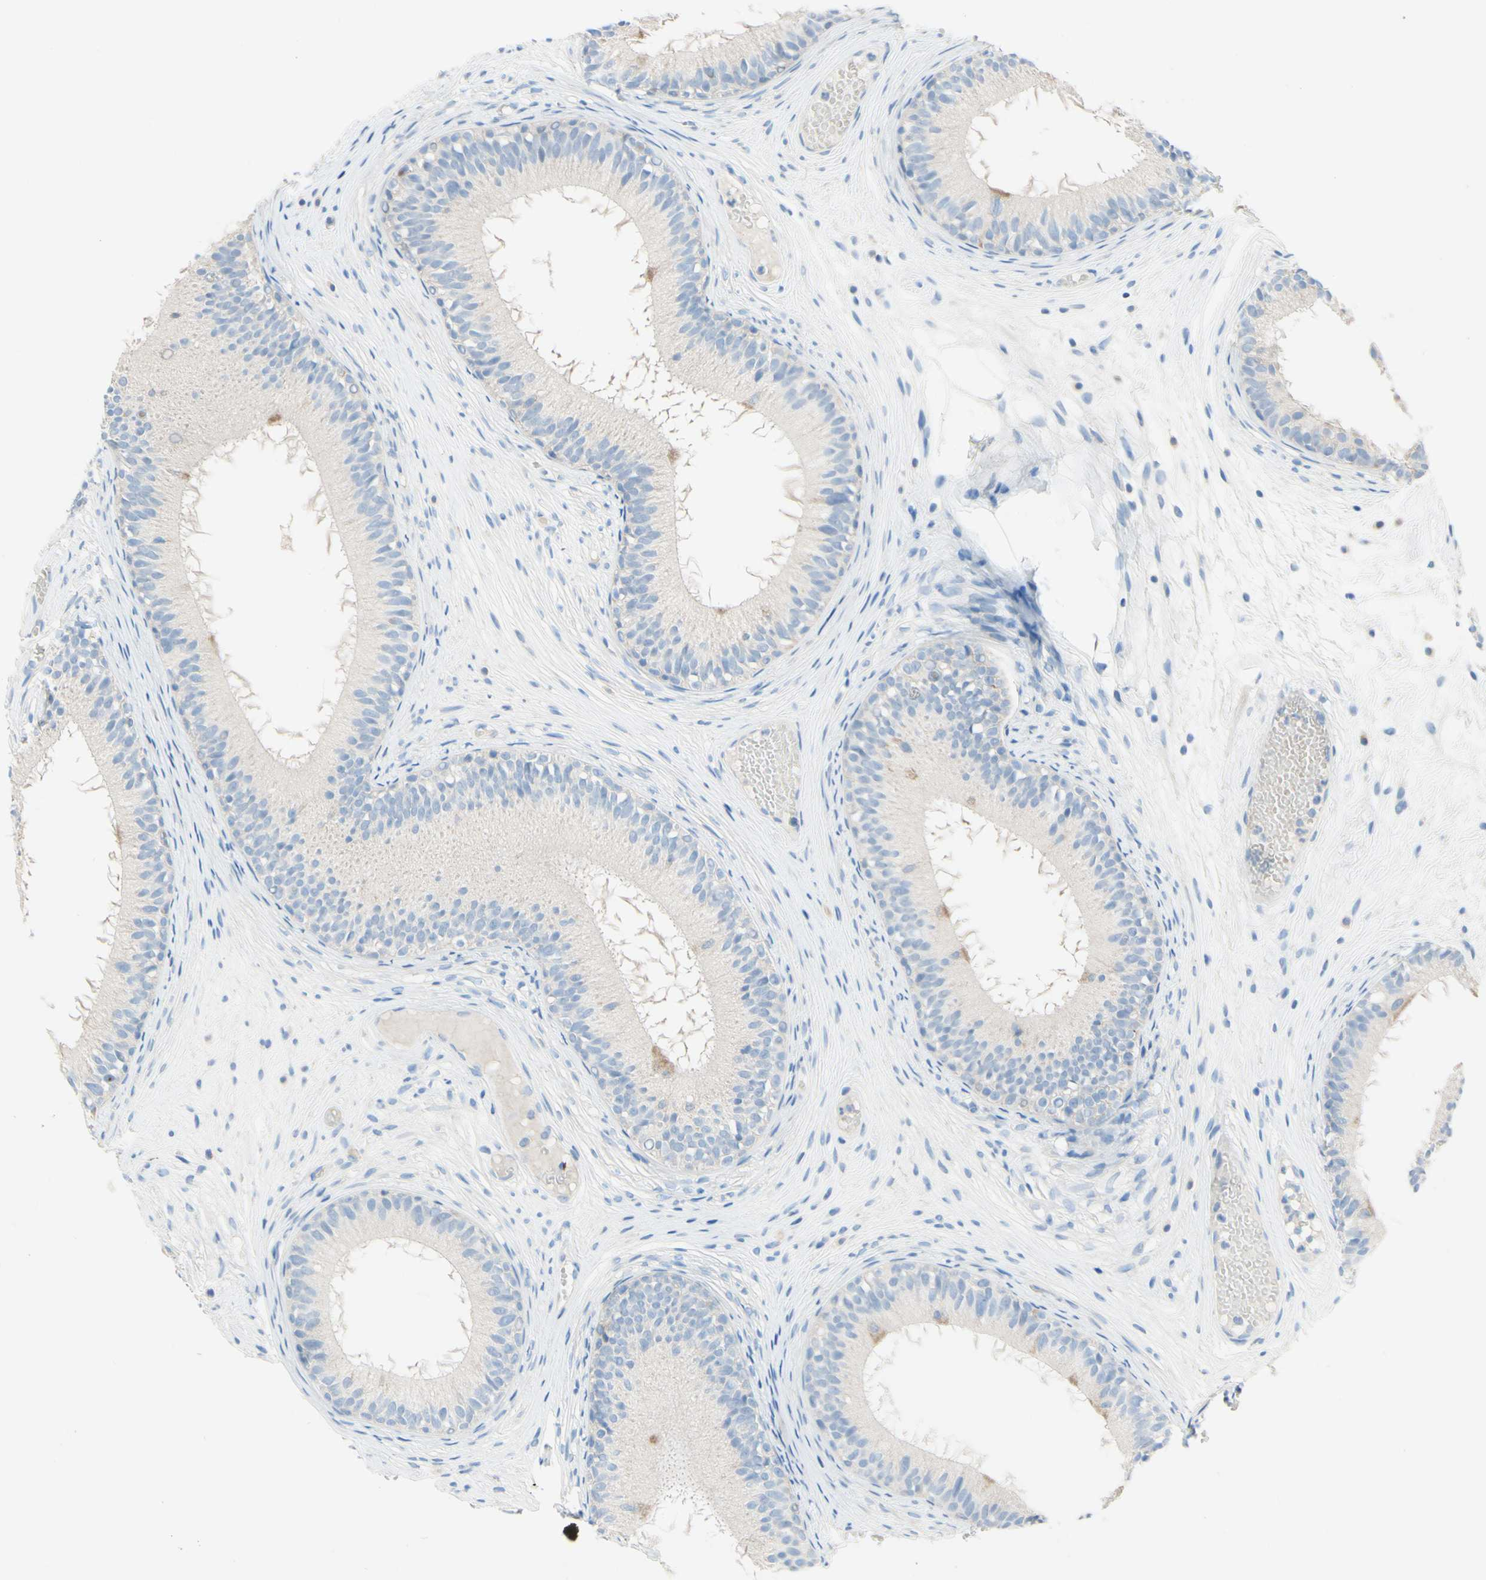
{"staining": {"intensity": "negative", "quantity": "none", "location": "none"}, "tissue": "epididymis", "cell_type": "Glandular cells", "image_type": "normal", "snomed": [{"axis": "morphology", "description": "Normal tissue, NOS"}, {"axis": "morphology", "description": "Atrophy, NOS"}, {"axis": "topography", "description": "Testis"}, {"axis": "topography", "description": "Epididymis"}], "caption": "DAB immunohistochemical staining of benign human epididymis demonstrates no significant staining in glandular cells. The staining is performed using DAB (3,3'-diaminobenzidine) brown chromogen with nuclei counter-stained in using hematoxylin.", "gene": "ACADL", "patient": {"sex": "male", "age": 18}}